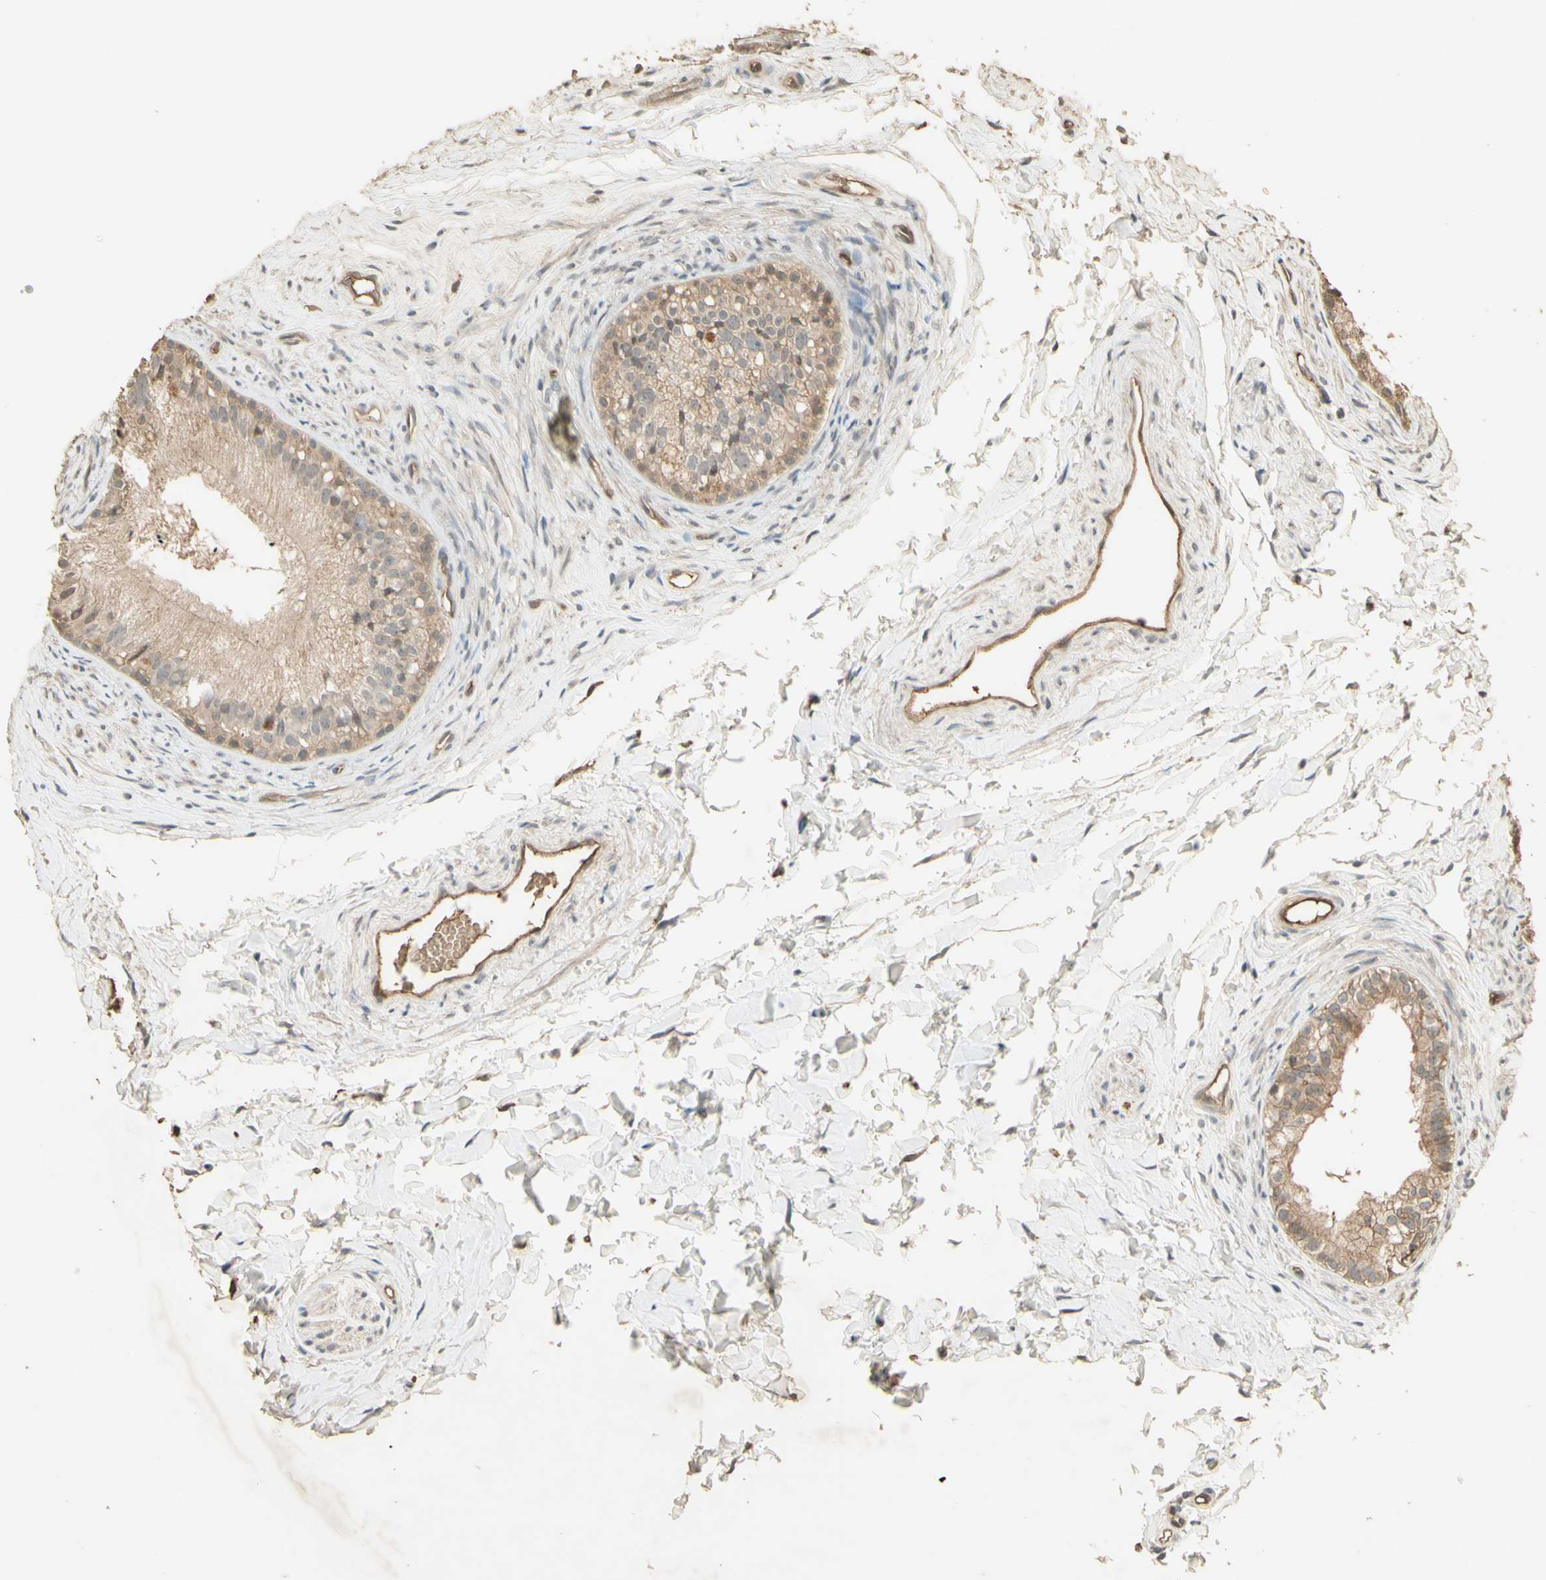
{"staining": {"intensity": "moderate", "quantity": ">75%", "location": "cytoplasmic/membranous"}, "tissue": "epididymis", "cell_type": "Glandular cells", "image_type": "normal", "snomed": [{"axis": "morphology", "description": "Normal tissue, NOS"}, {"axis": "topography", "description": "Epididymis"}], "caption": "Moderate cytoplasmic/membranous positivity is seen in approximately >75% of glandular cells in benign epididymis. The staining is performed using DAB brown chromogen to label protein expression. The nuclei are counter-stained blue using hematoxylin.", "gene": "SMAD9", "patient": {"sex": "male", "age": 56}}